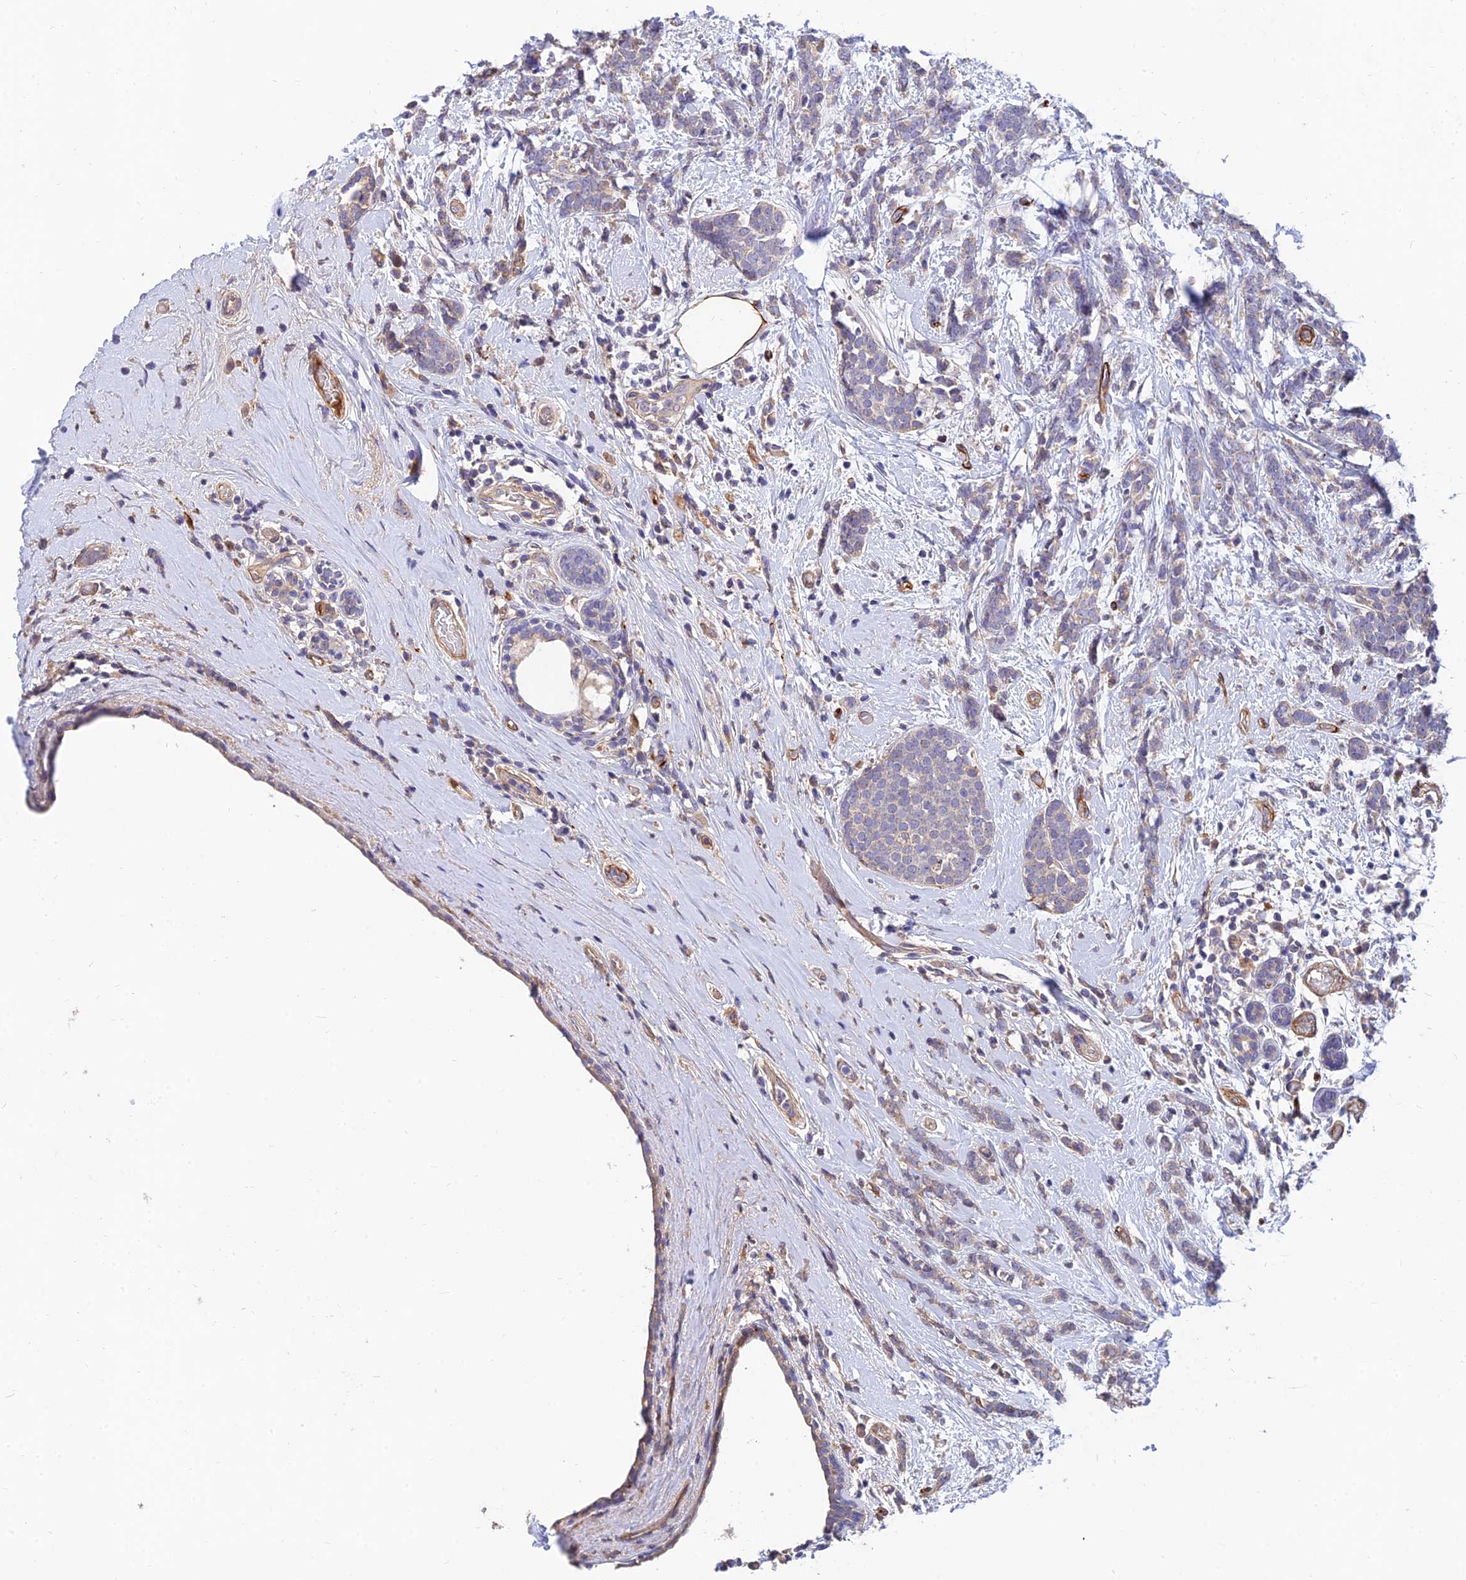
{"staining": {"intensity": "negative", "quantity": "none", "location": "none"}, "tissue": "breast cancer", "cell_type": "Tumor cells", "image_type": "cancer", "snomed": [{"axis": "morphology", "description": "Lobular carcinoma"}, {"axis": "topography", "description": "Breast"}], "caption": "A high-resolution histopathology image shows immunohistochemistry staining of breast cancer (lobular carcinoma), which exhibits no significant staining in tumor cells.", "gene": "MRPL35", "patient": {"sex": "female", "age": 58}}